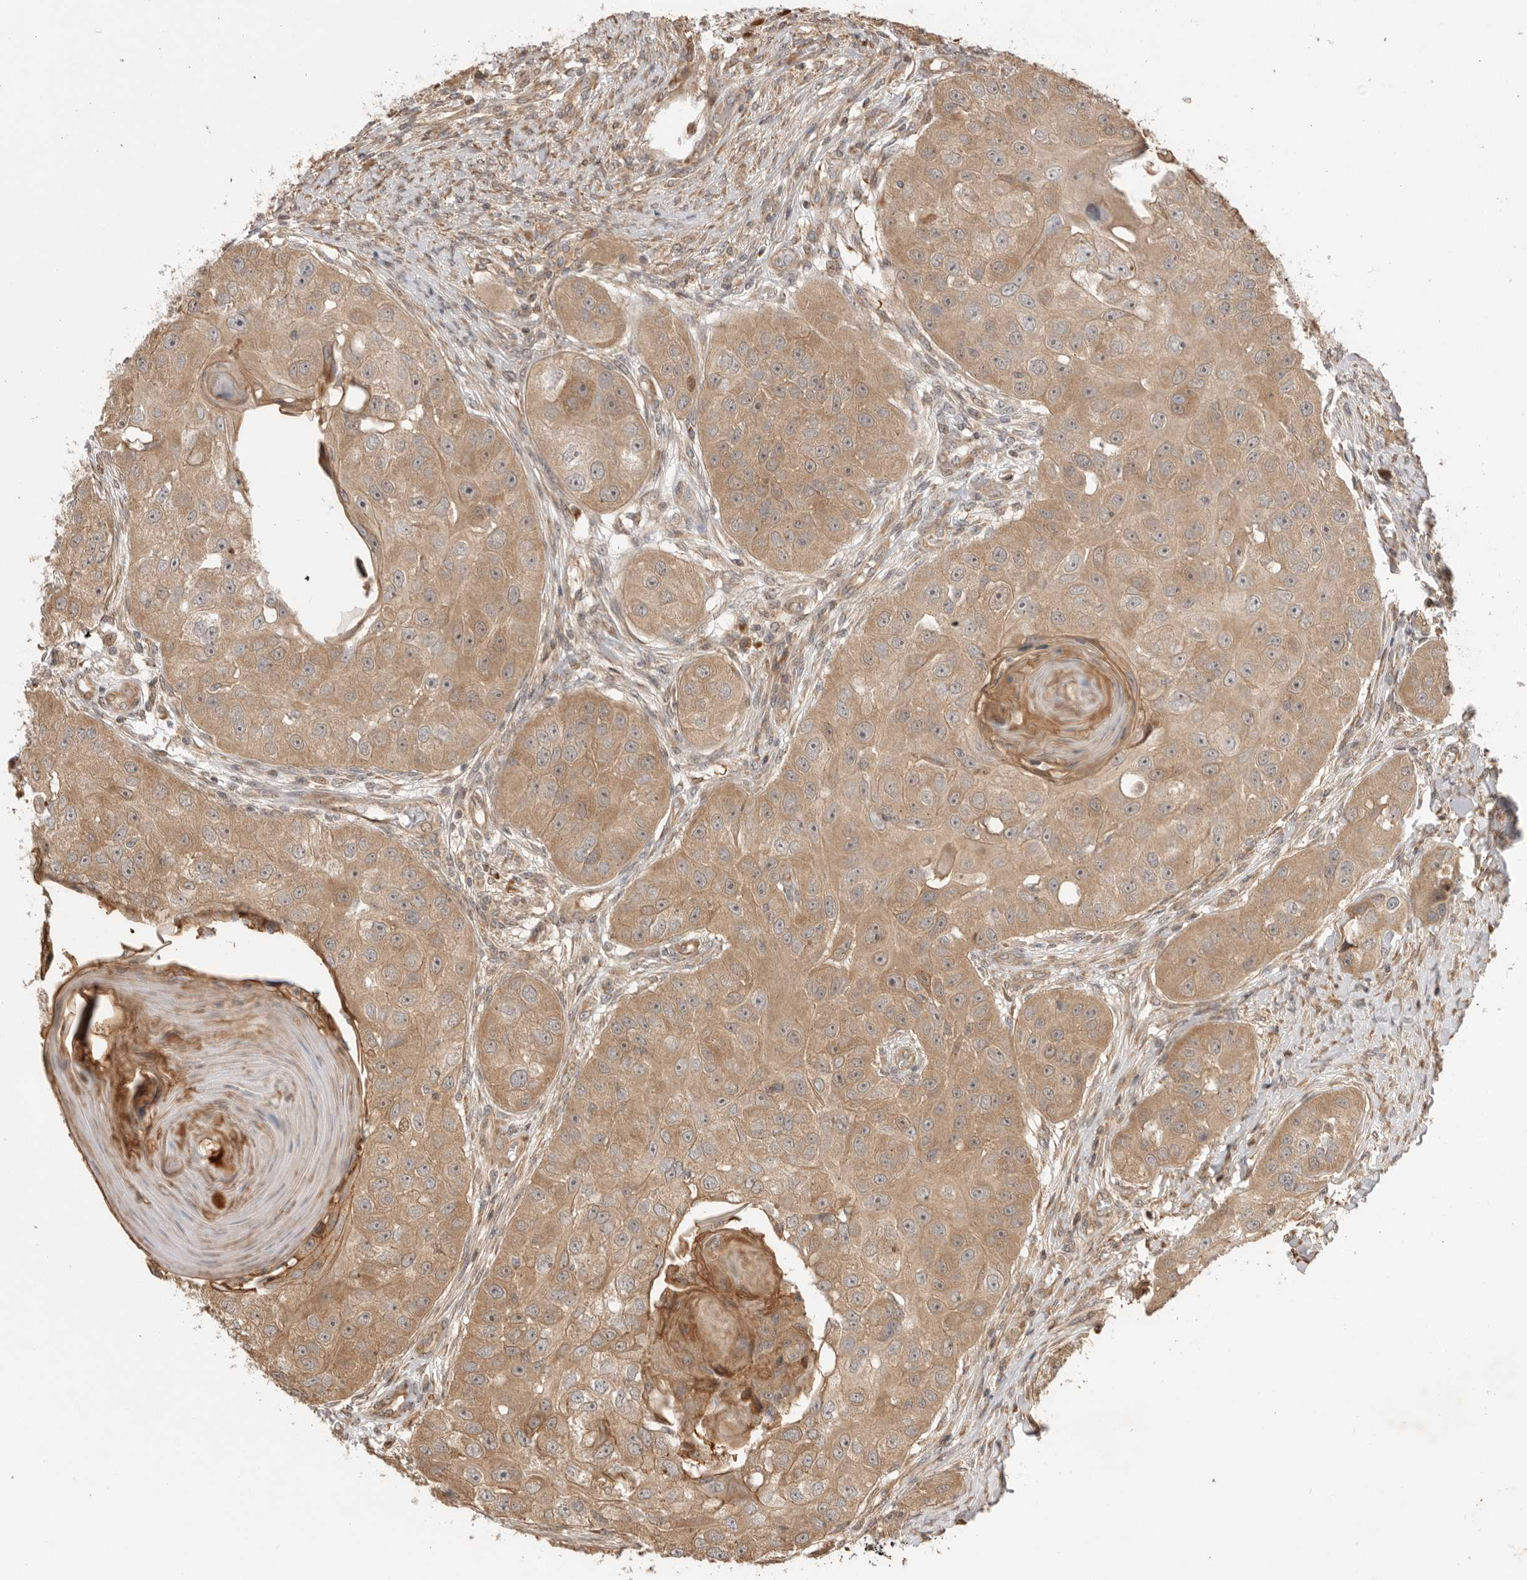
{"staining": {"intensity": "moderate", "quantity": ">75%", "location": "cytoplasmic/membranous,nuclear"}, "tissue": "head and neck cancer", "cell_type": "Tumor cells", "image_type": "cancer", "snomed": [{"axis": "morphology", "description": "Normal tissue, NOS"}, {"axis": "morphology", "description": "Squamous cell carcinoma, NOS"}, {"axis": "topography", "description": "Skeletal muscle"}, {"axis": "topography", "description": "Head-Neck"}], "caption": "Head and neck squamous cell carcinoma tissue demonstrates moderate cytoplasmic/membranous and nuclear staining in about >75% of tumor cells, visualized by immunohistochemistry.", "gene": "DPH7", "patient": {"sex": "male", "age": 51}}